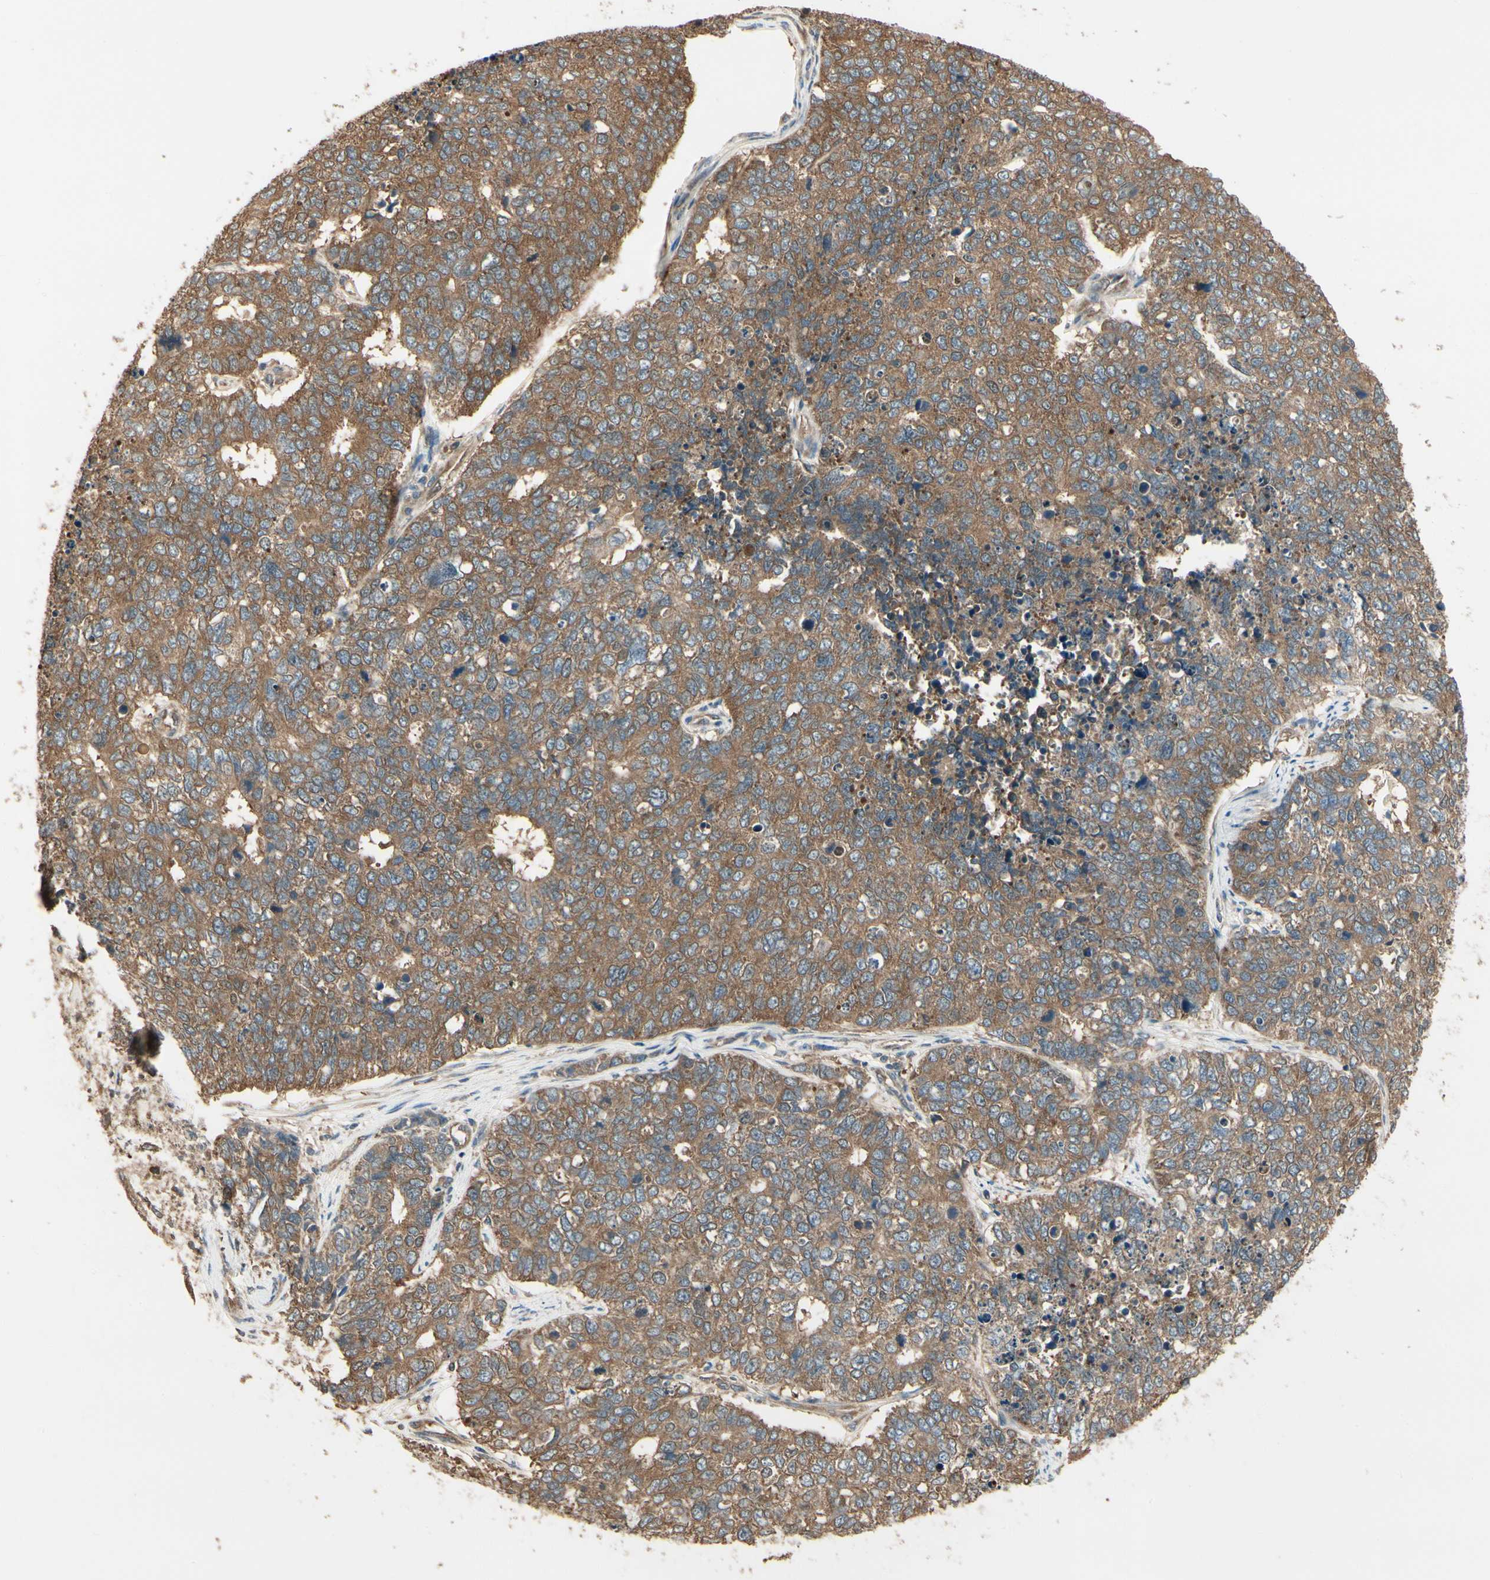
{"staining": {"intensity": "moderate", "quantity": ">75%", "location": "cytoplasmic/membranous"}, "tissue": "cervical cancer", "cell_type": "Tumor cells", "image_type": "cancer", "snomed": [{"axis": "morphology", "description": "Squamous cell carcinoma, NOS"}, {"axis": "topography", "description": "Cervix"}], "caption": "Human cervical cancer (squamous cell carcinoma) stained with a protein marker exhibits moderate staining in tumor cells.", "gene": "CCT7", "patient": {"sex": "female", "age": 63}}